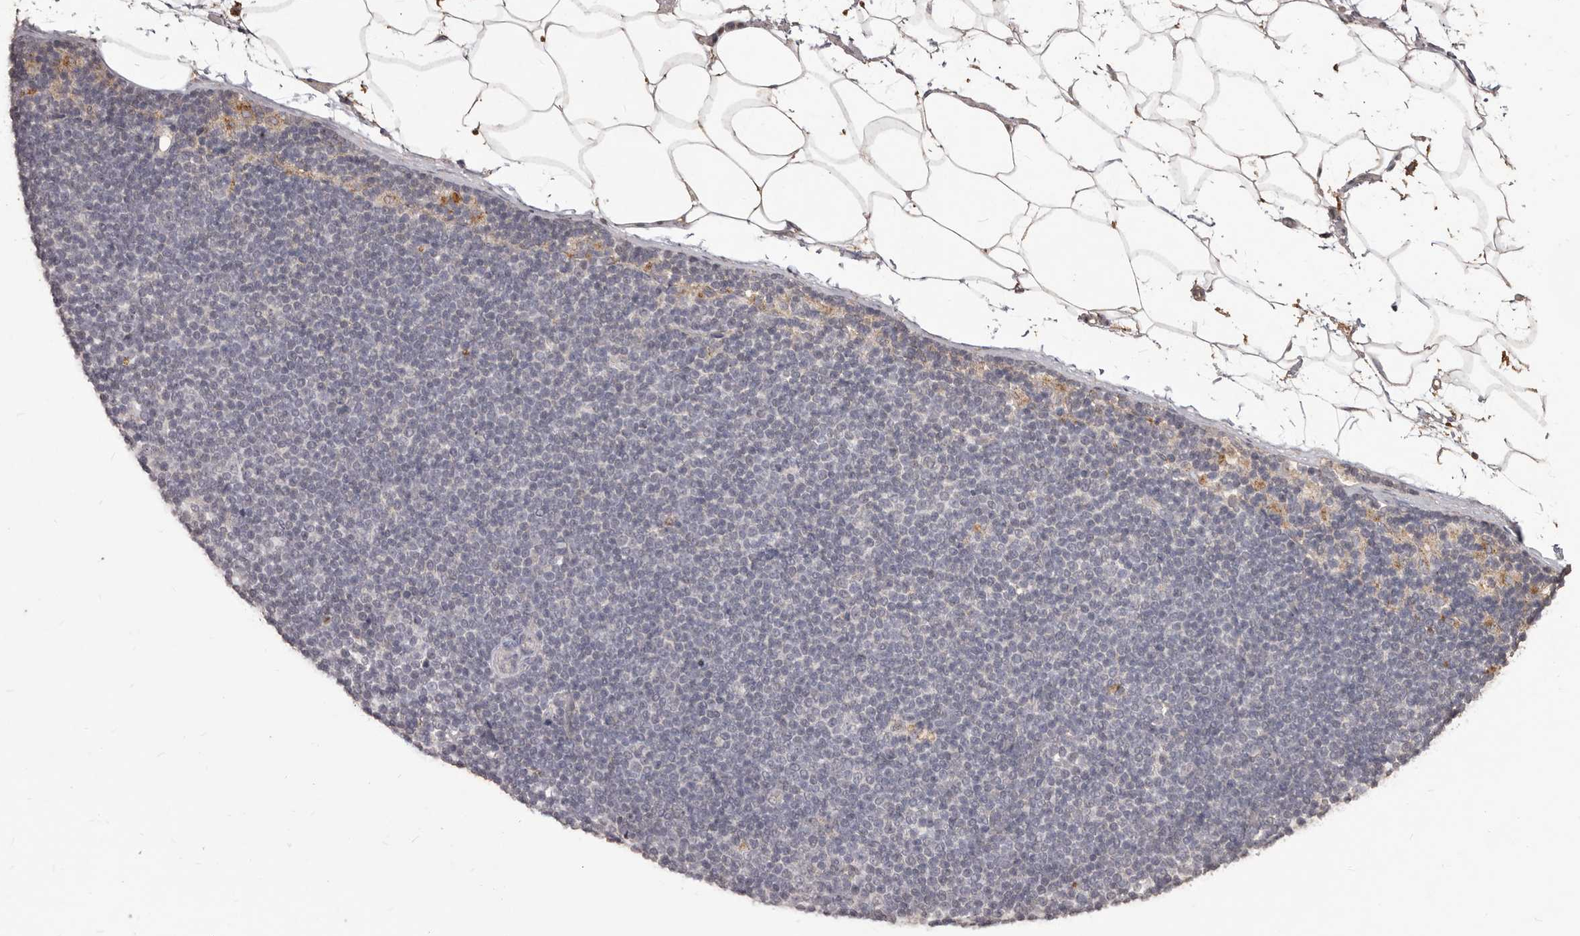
{"staining": {"intensity": "negative", "quantity": "none", "location": "none"}, "tissue": "lymphoma", "cell_type": "Tumor cells", "image_type": "cancer", "snomed": [{"axis": "morphology", "description": "Malignant lymphoma, non-Hodgkin's type, Low grade"}, {"axis": "topography", "description": "Lymph node"}], "caption": "Histopathology image shows no significant protein expression in tumor cells of lymphoma.", "gene": "PRSS27", "patient": {"sex": "female", "age": 53}}